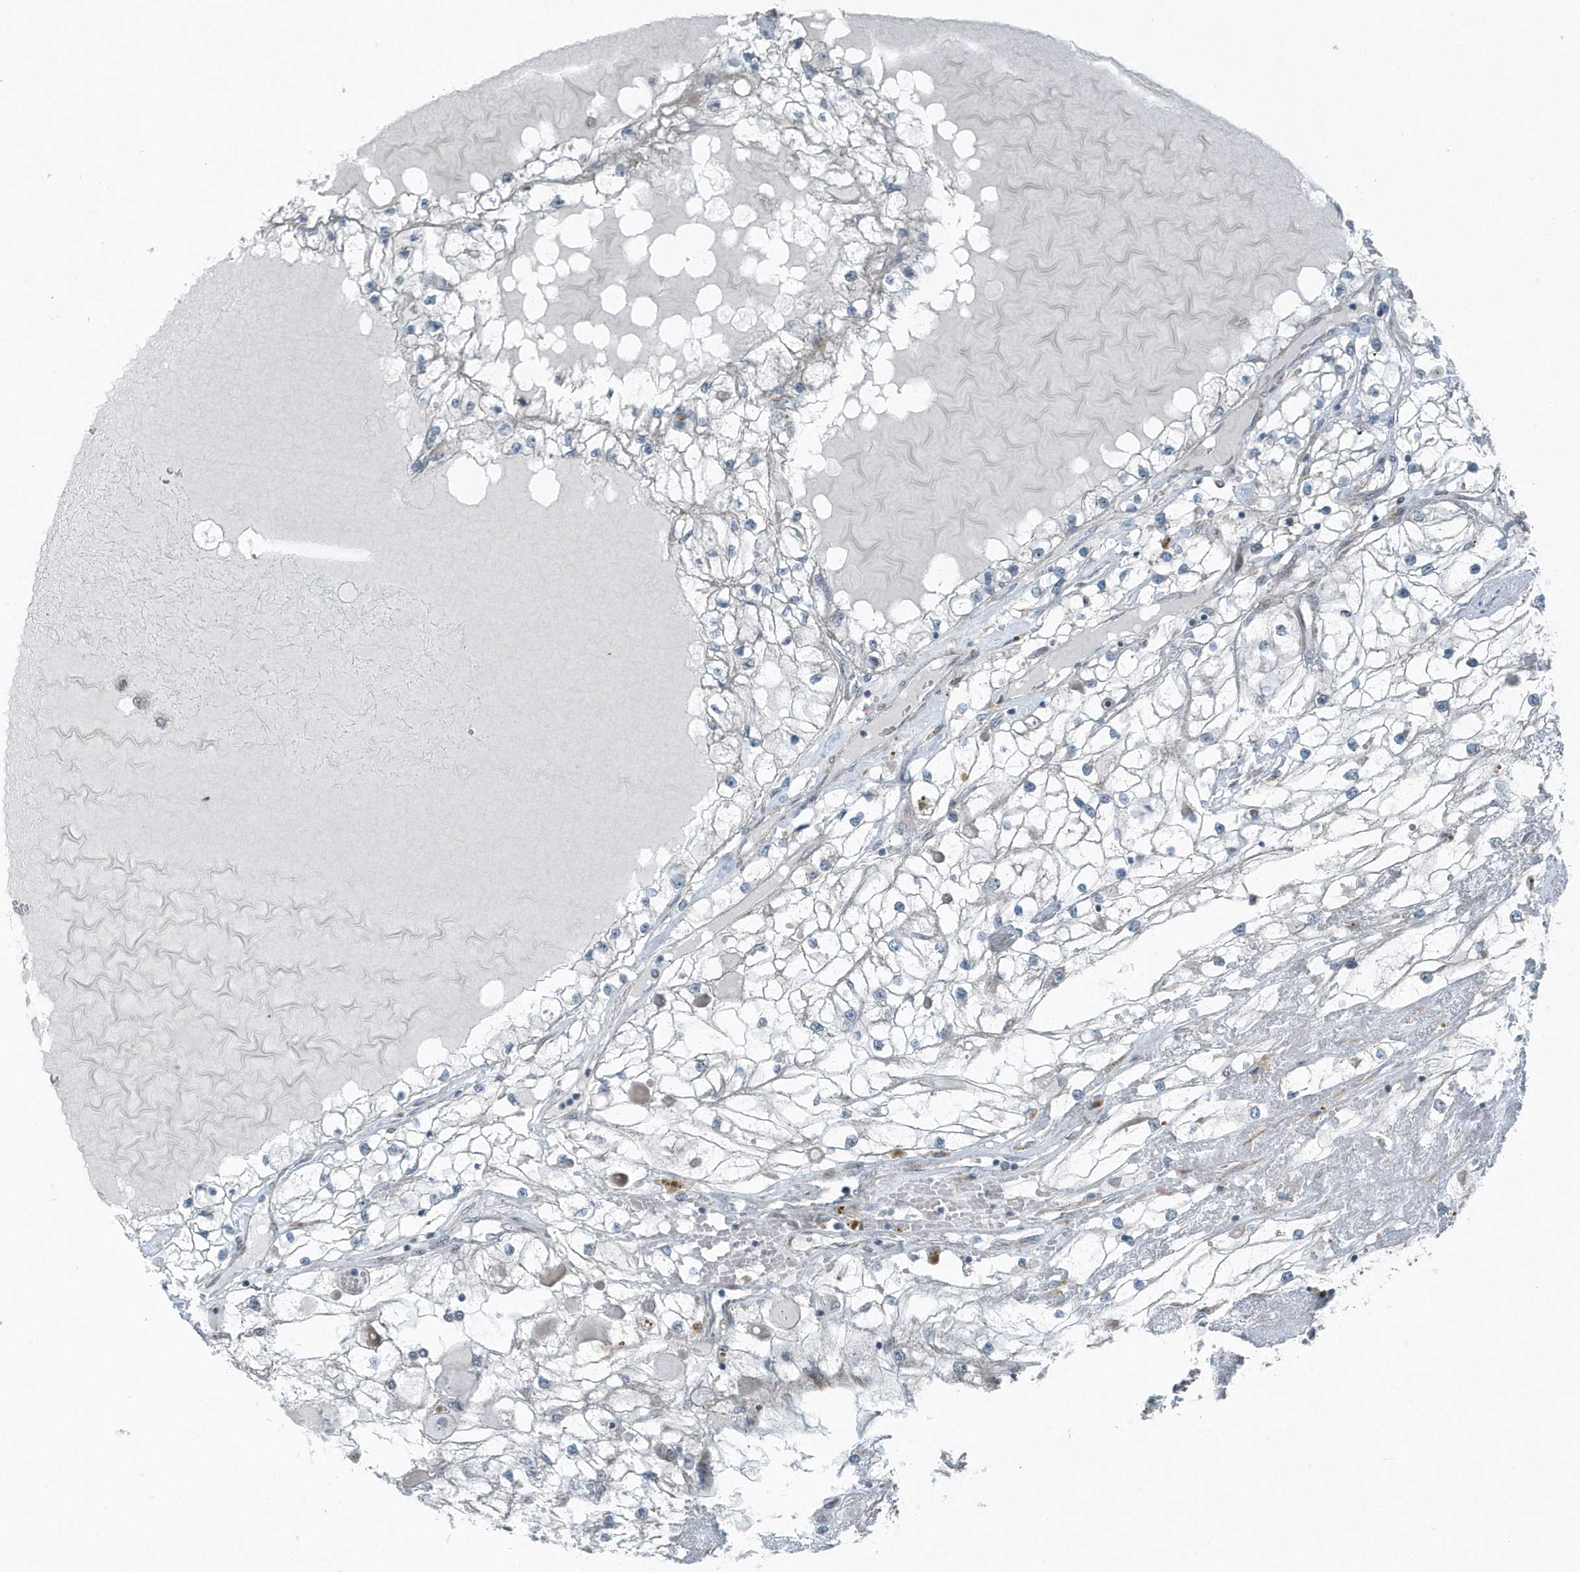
{"staining": {"intensity": "negative", "quantity": "none", "location": "none"}, "tissue": "renal cancer", "cell_type": "Tumor cells", "image_type": "cancer", "snomed": [{"axis": "morphology", "description": "Adenocarcinoma, NOS"}, {"axis": "topography", "description": "Kidney"}], "caption": "DAB immunohistochemical staining of human adenocarcinoma (renal) shows no significant positivity in tumor cells.", "gene": "GCC2", "patient": {"sex": "male", "age": 68}}